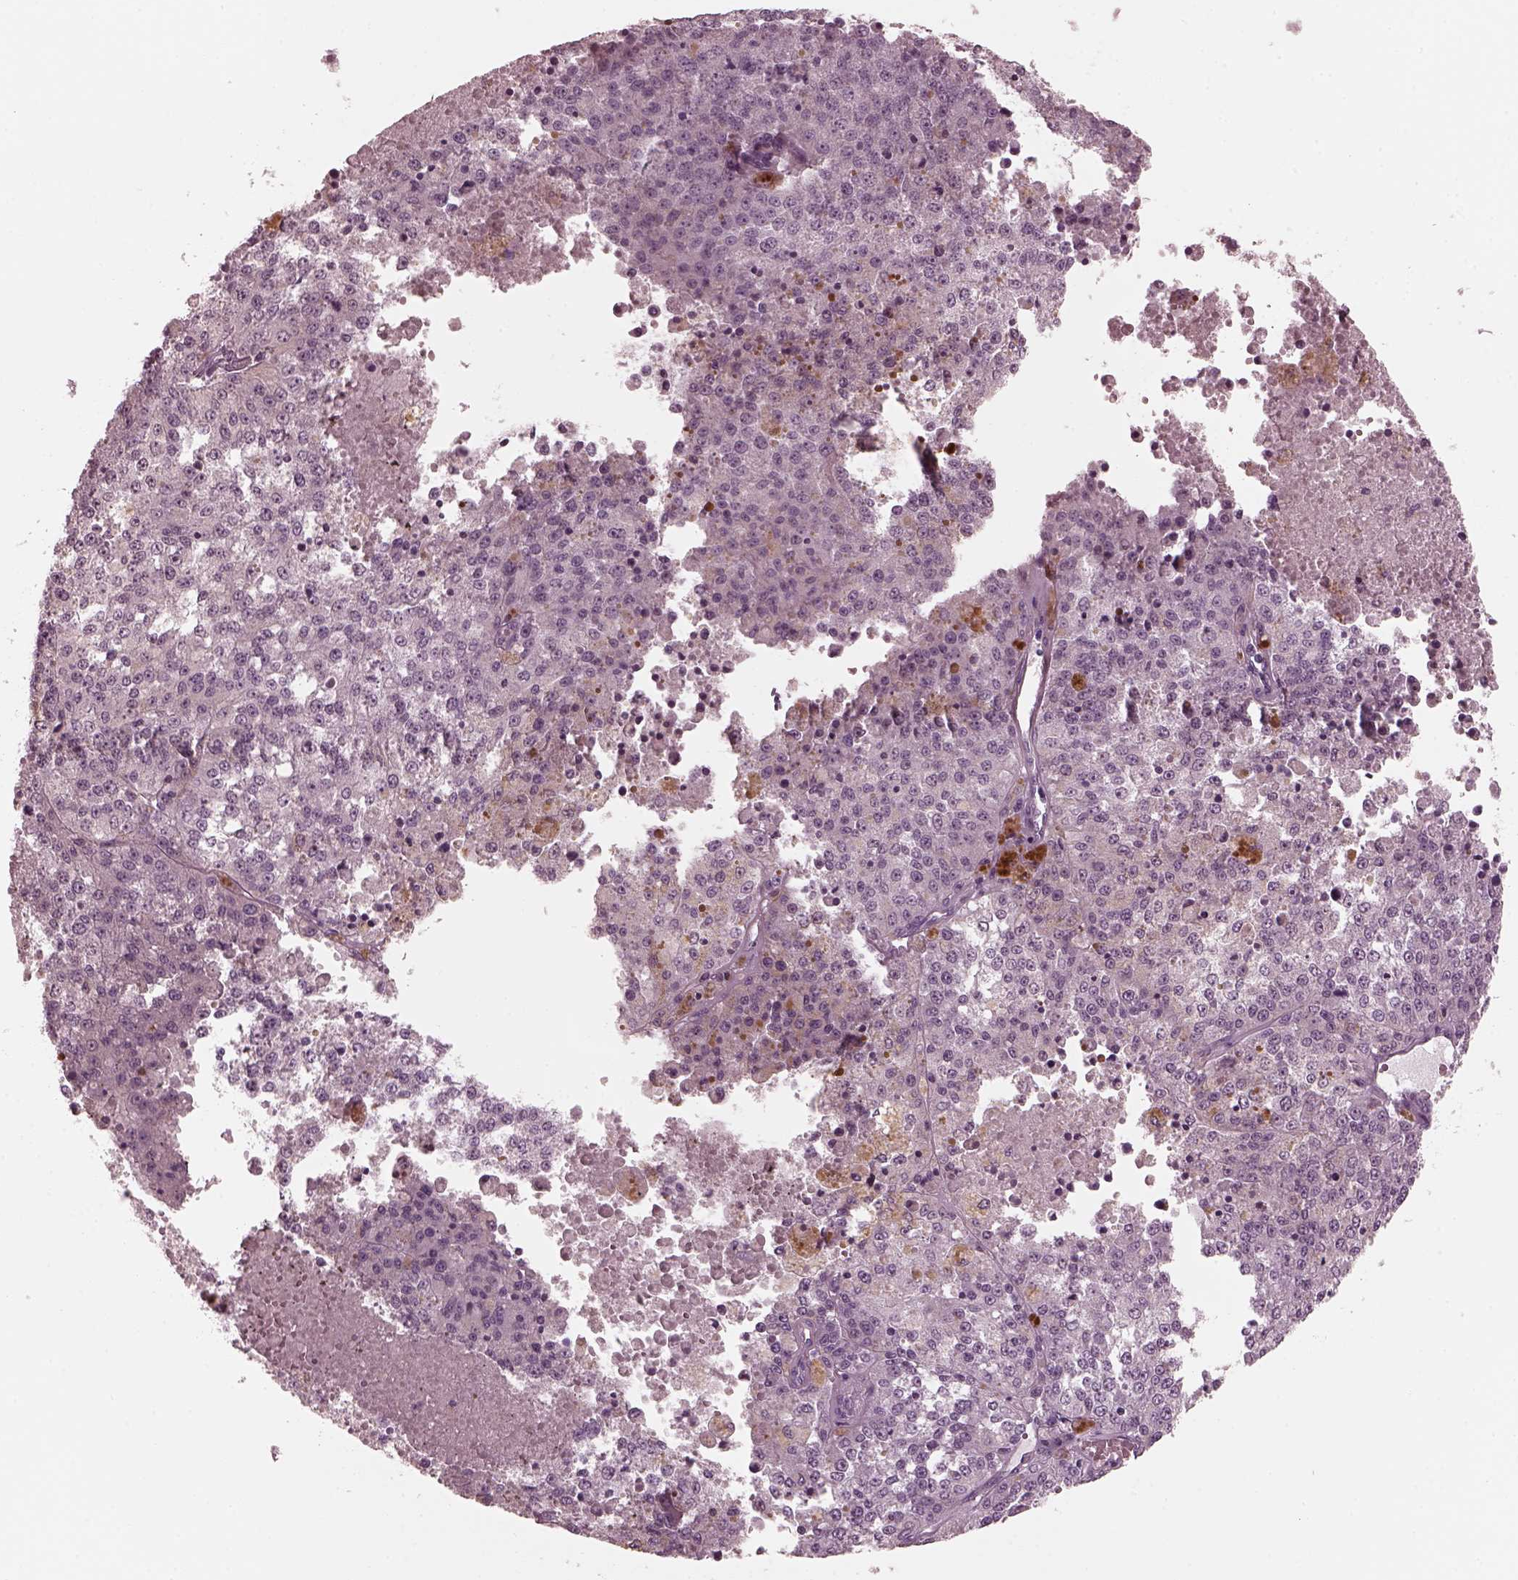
{"staining": {"intensity": "negative", "quantity": "none", "location": "none"}, "tissue": "melanoma", "cell_type": "Tumor cells", "image_type": "cancer", "snomed": [{"axis": "morphology", "description": "Malignant melanoma, Metastatic site"}, {"axis": "topography", "description": "Lymph node"}], "caption": "Human malignant melanoma (metastatic site) stained for a protein using IHC exhibits no positivity in tumor cells.", "gene": "KIF6", "patient": {"sex": "female", "age": 64}}